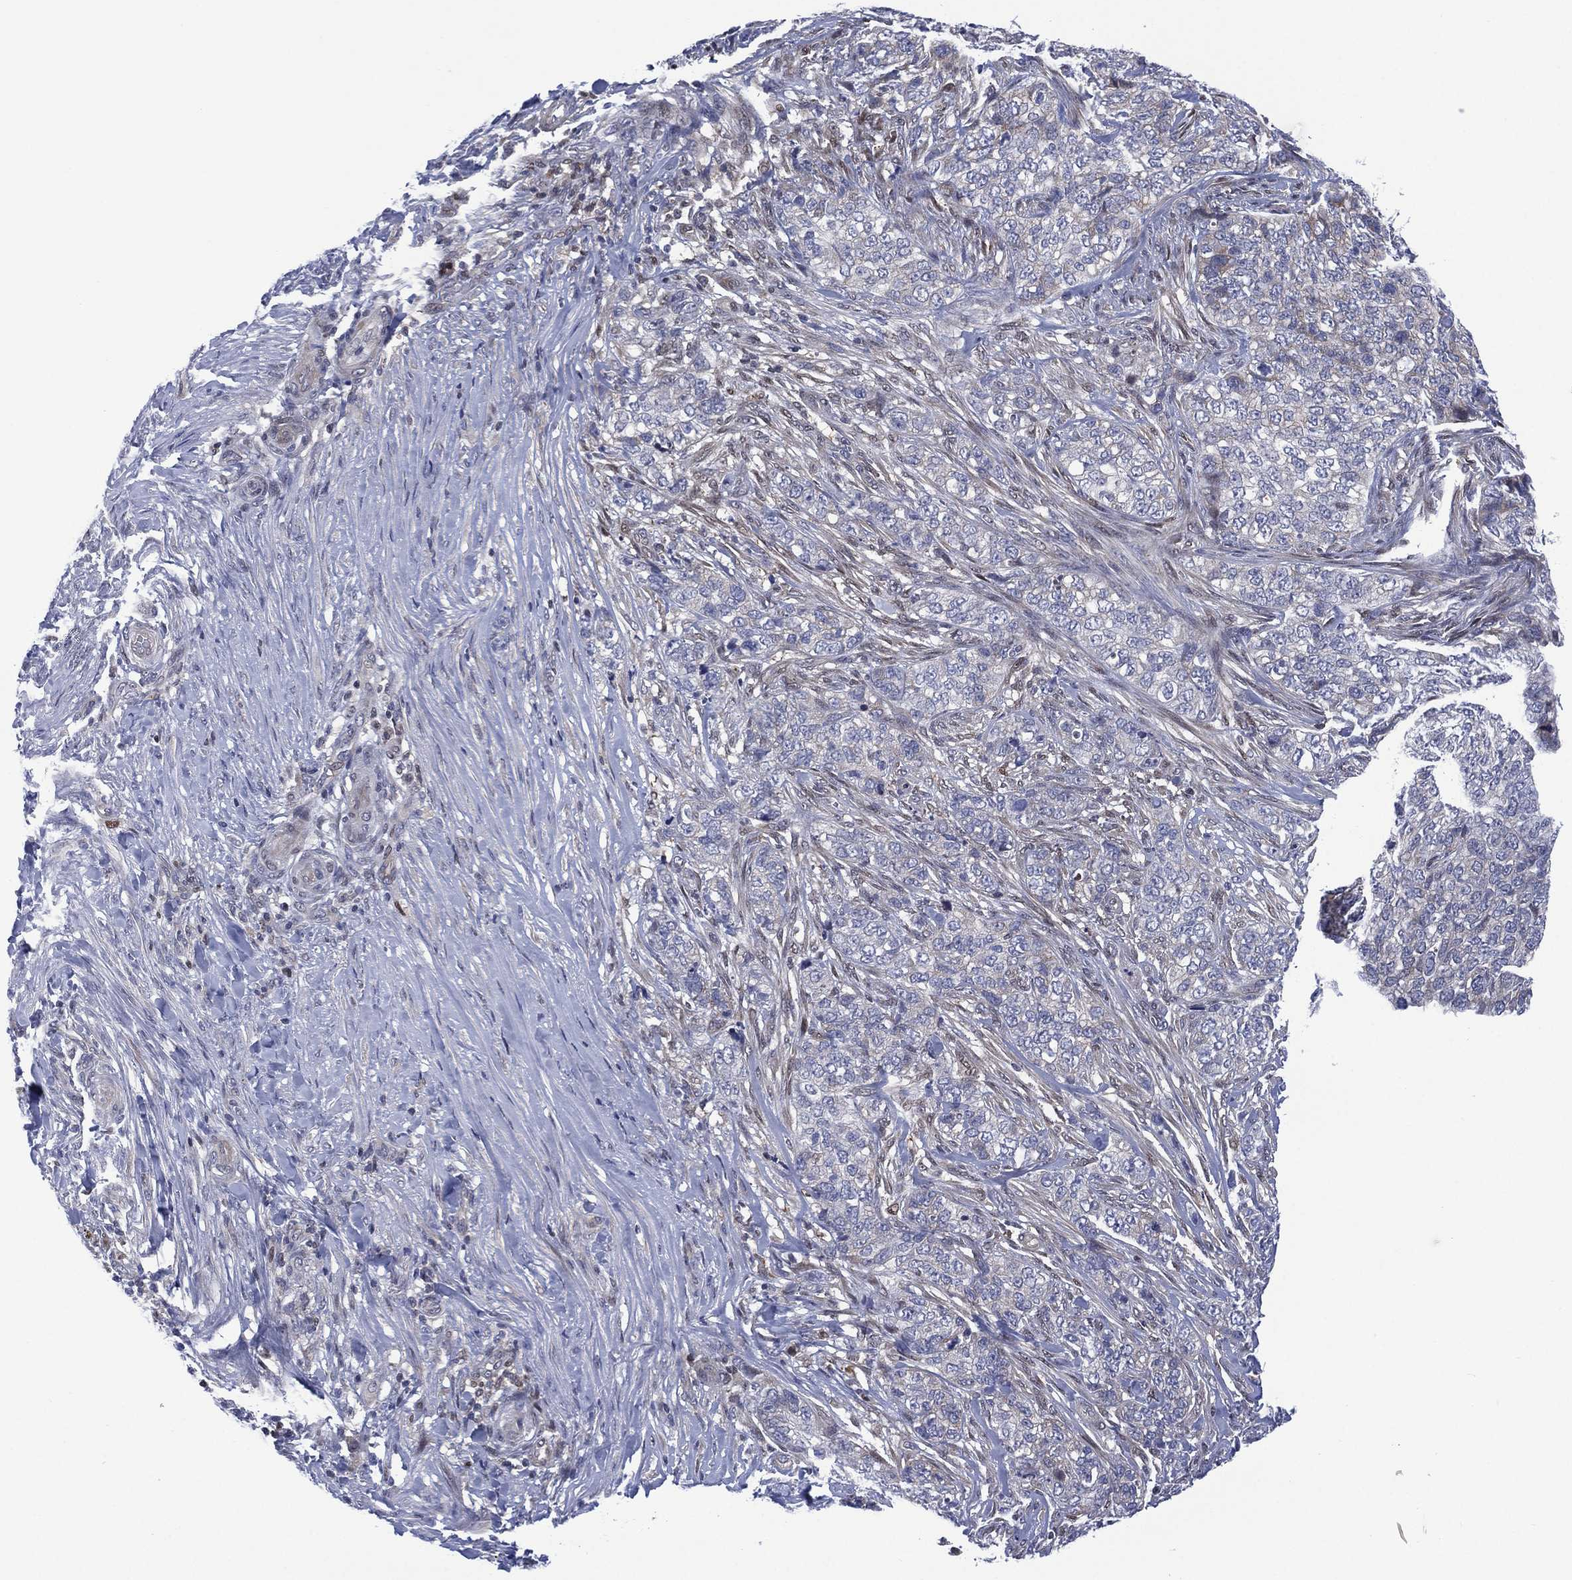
{"staining": {"intensity": "negative", "quantity": "none", "location": "none"}, "tissue": "skin cancer", "cell_type": "Tumor cells", "image_type": "cancer", "snomed": [{"axis": "morphology", "description": "Basal cell carcinoma"}, {"axis": "topography", "description": "Skin"}], "caption": "Protein analysis of skin cancer exhibits no significant staining in tumor cells.", "gene": "SLC4A4", "patient": {"sex": "female", "age": 69}}